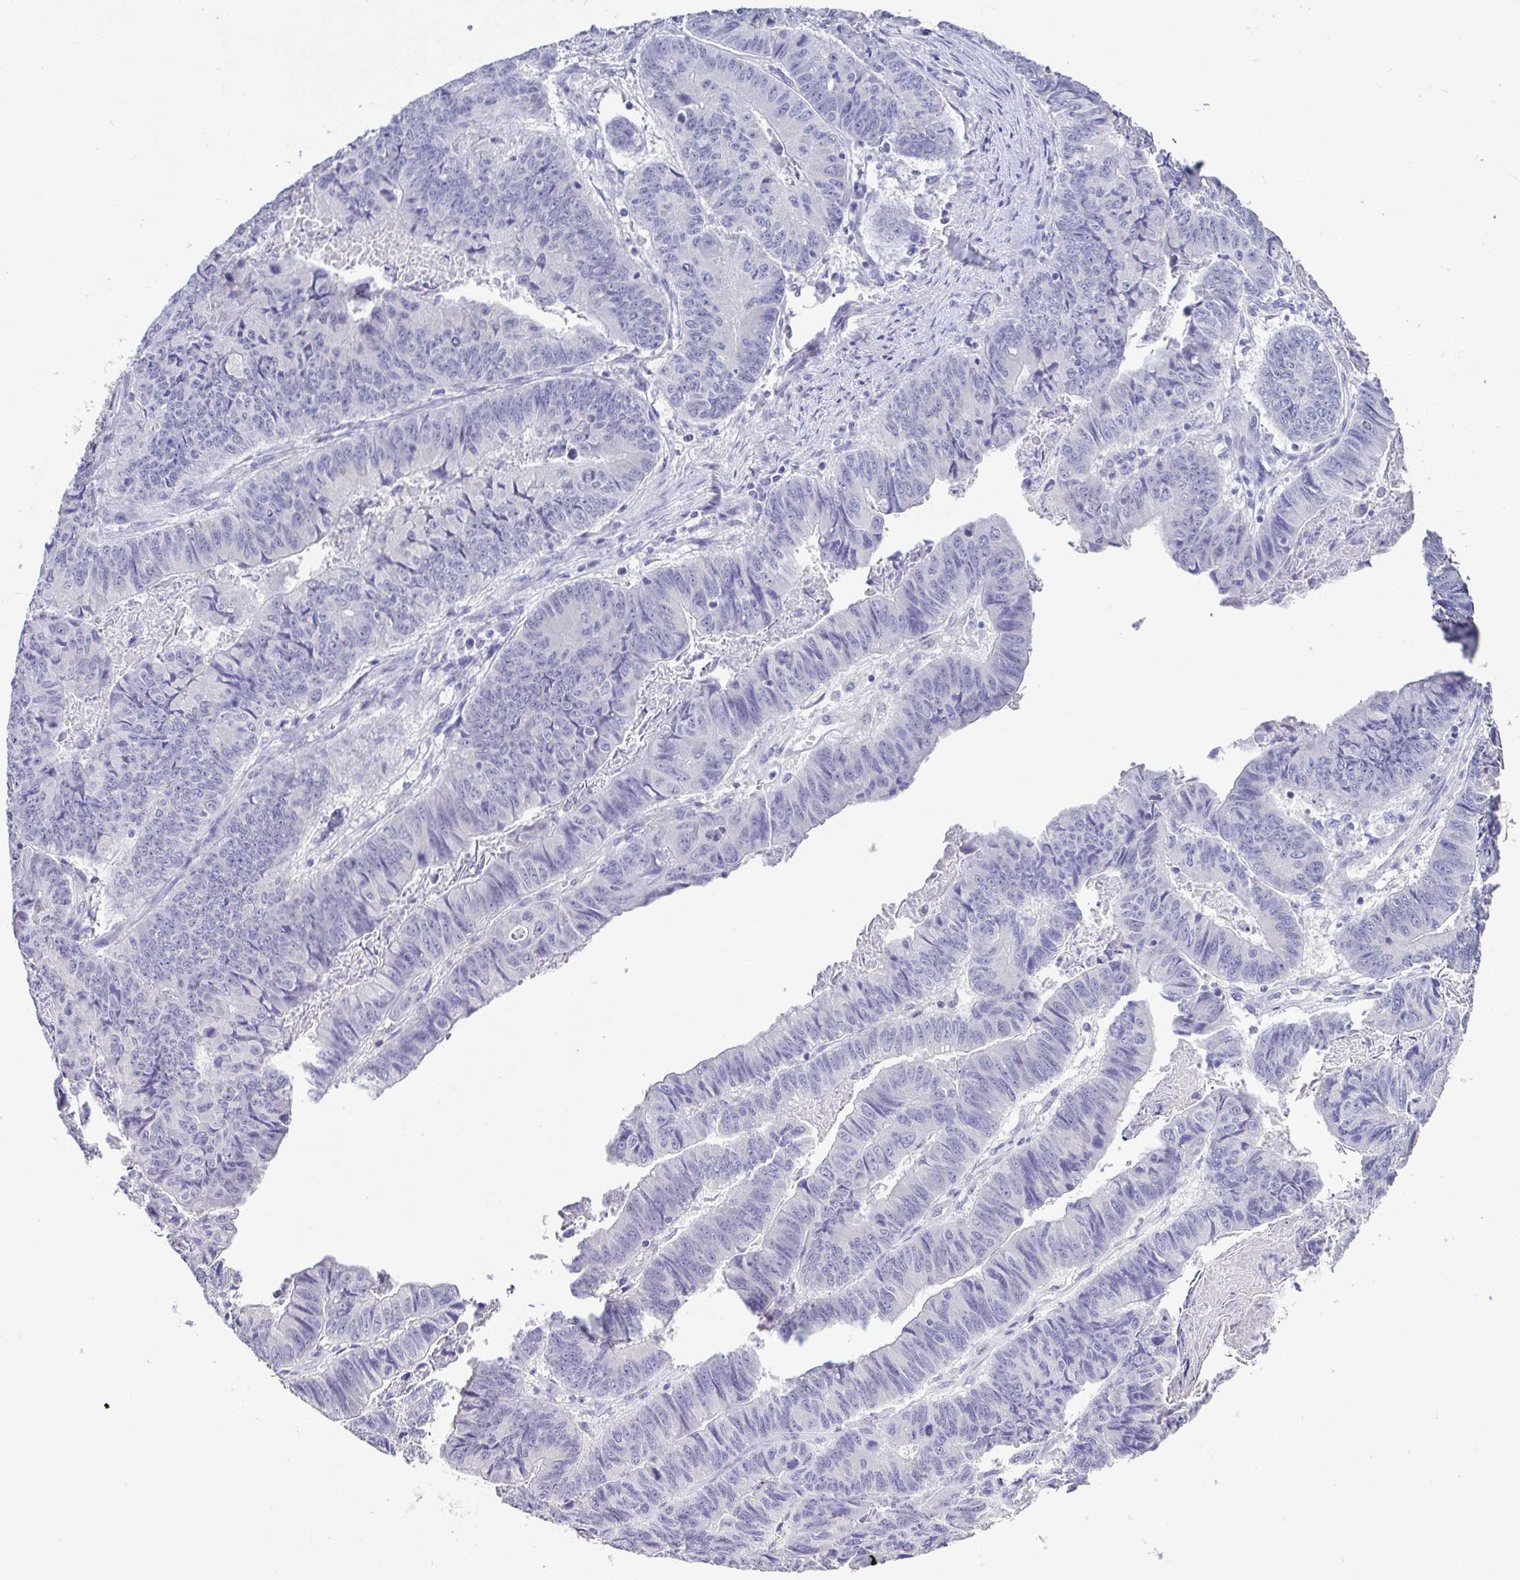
{"staining": {"intensity": "negative", "quantity": "none", "location": "none"}, "tissue": "stomach cancer", "cell_type": "Tumor cells", "image_type": "cancer", "snomed": [{"axis": "morphology", "description": "Adenocarcinoma, NOS"}, {"axis": "topography", "description": "Stomach, lower"}], "caption": "Immunohistochemical staining of stomach cancer (adenocarcinoma) exhibits no significant expression in tumor cells.", "gene": "RDH11", "patient": {"sex": "male", "age": 77}}